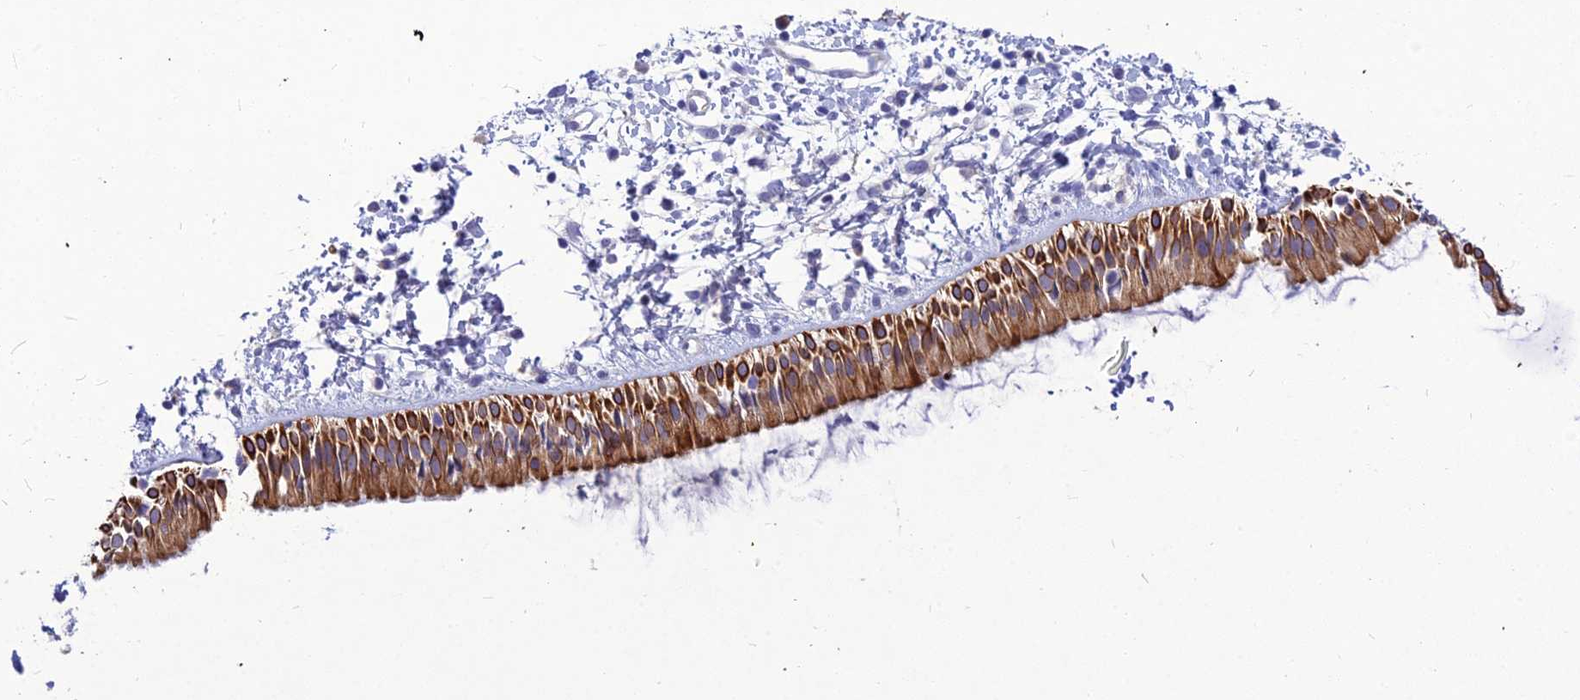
{"staining": {"intensity": "moderate", "quantity": "25%-75%", "location": "cytoplasmic/membranous"}, "tissue": "nasopharynx", "cell_type": "Respiratory epithelial cells", "image_type": "normal", "snomed": [{"axis": "morphology", "description": "Normal tissue, NOS"}, {"axis": "topography", "description": "Nasopharynx"}], "caption": "Immunohistochemical staining of unremarkable human nasopharynx demonstrates medium levels of moderate cytoplasmic/membranous expression in about 25%-75% of respiratory epithelial cells. The protein of interest is shown in brown color, while the nuclei are stained blue.", "gene": "DMRTA1", "patient": {"sex": "male", "age": 22}}